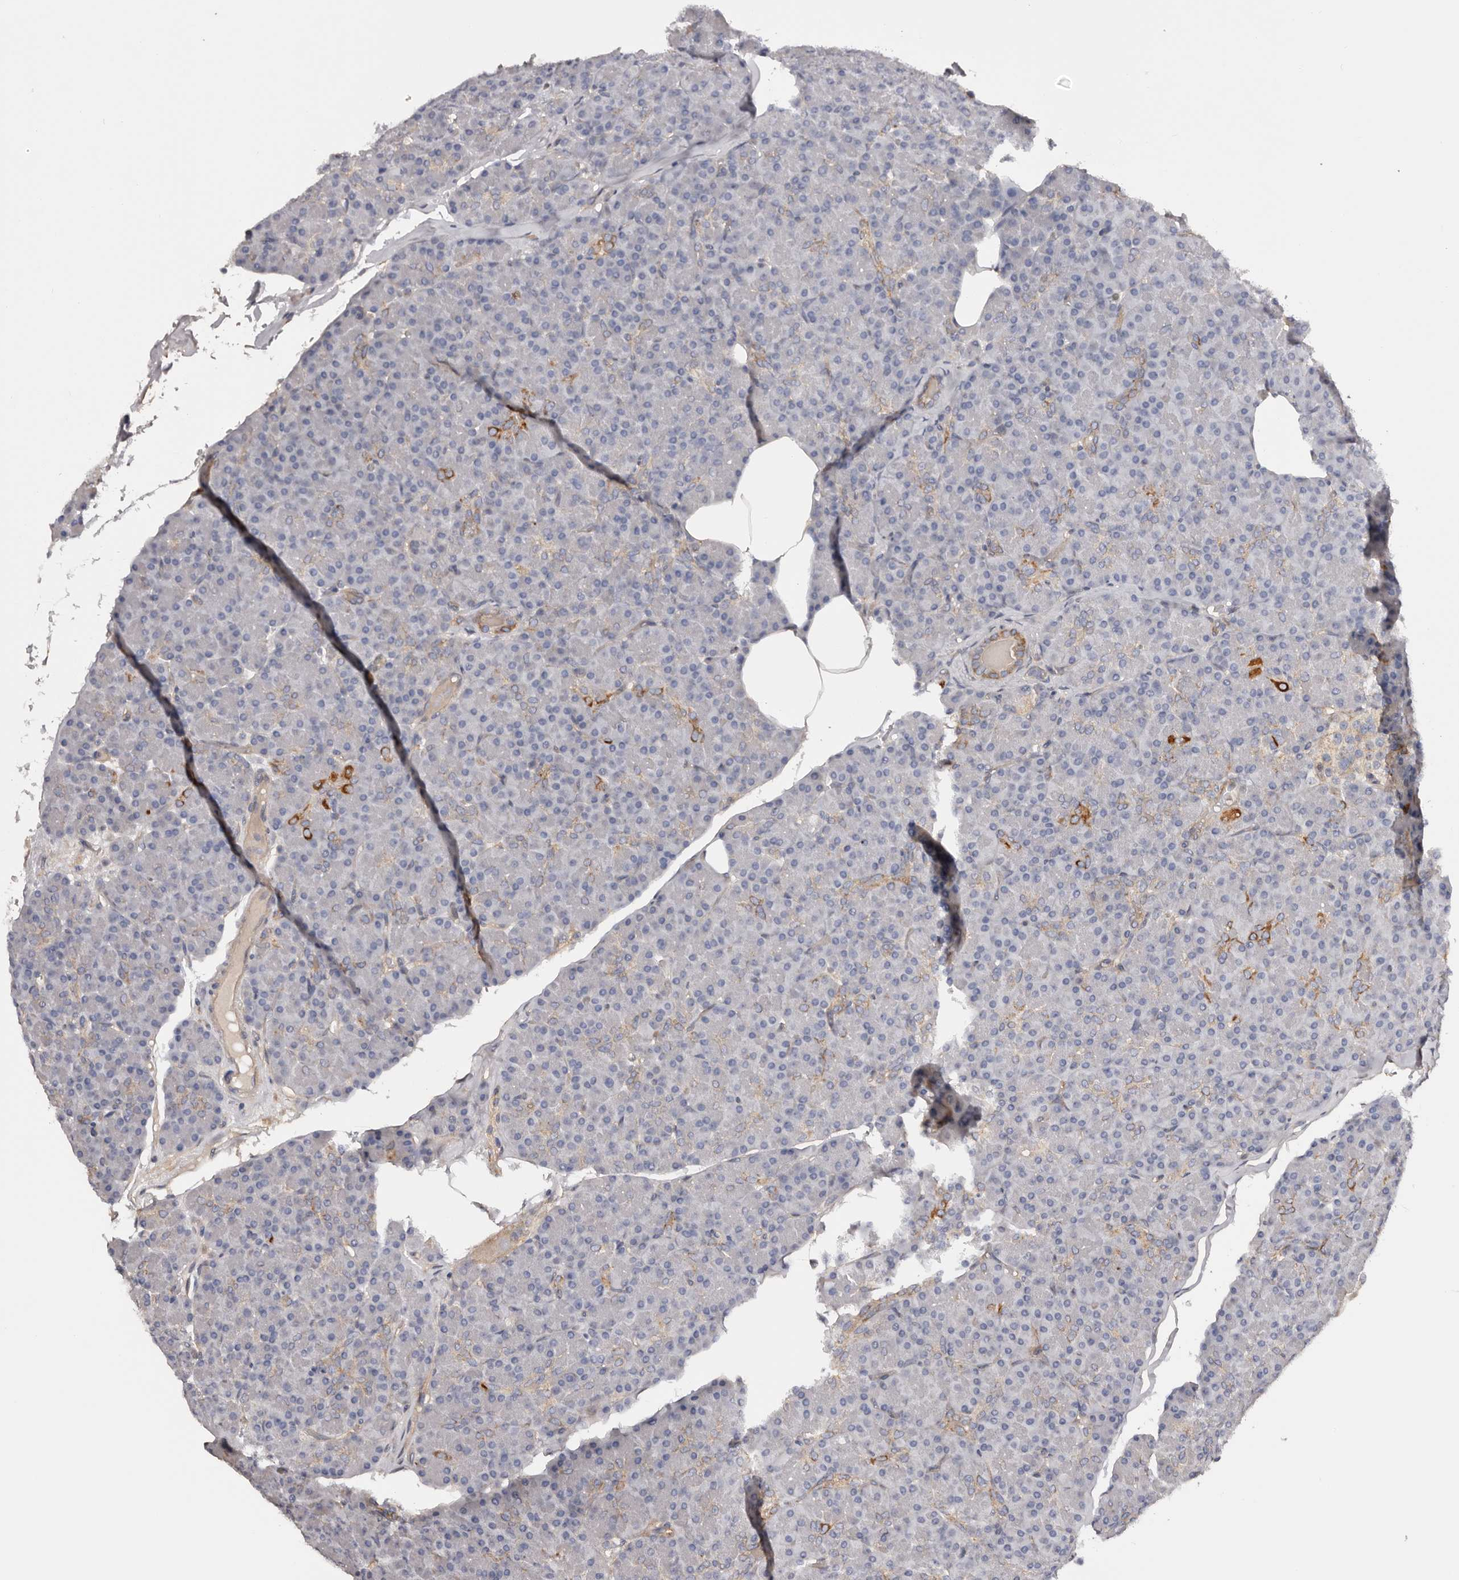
{"staining": {"intensity": "moderate", "quantity": "<25%", "location": "cytoplasmic/membranous"}, "tissue": "pancreas", "cell_type": "Exocrine glandular cells", "image_type": "normal", "snomed": [{"axis": "morphology", "description": "Normal tissue, NOS"}, {"axis": "topography", "description": "Pancreas"}], "caption": "Immunohistochemistry (IHC) image of unremarkable pancreas stained for a protein (brown), which exhibits low levels of moderate cytoplasmic/membranous staining in about <25% of exocrine glandular cells.", "gene": "DMRT2", "patient": {"sex": "female", "age": 43}}